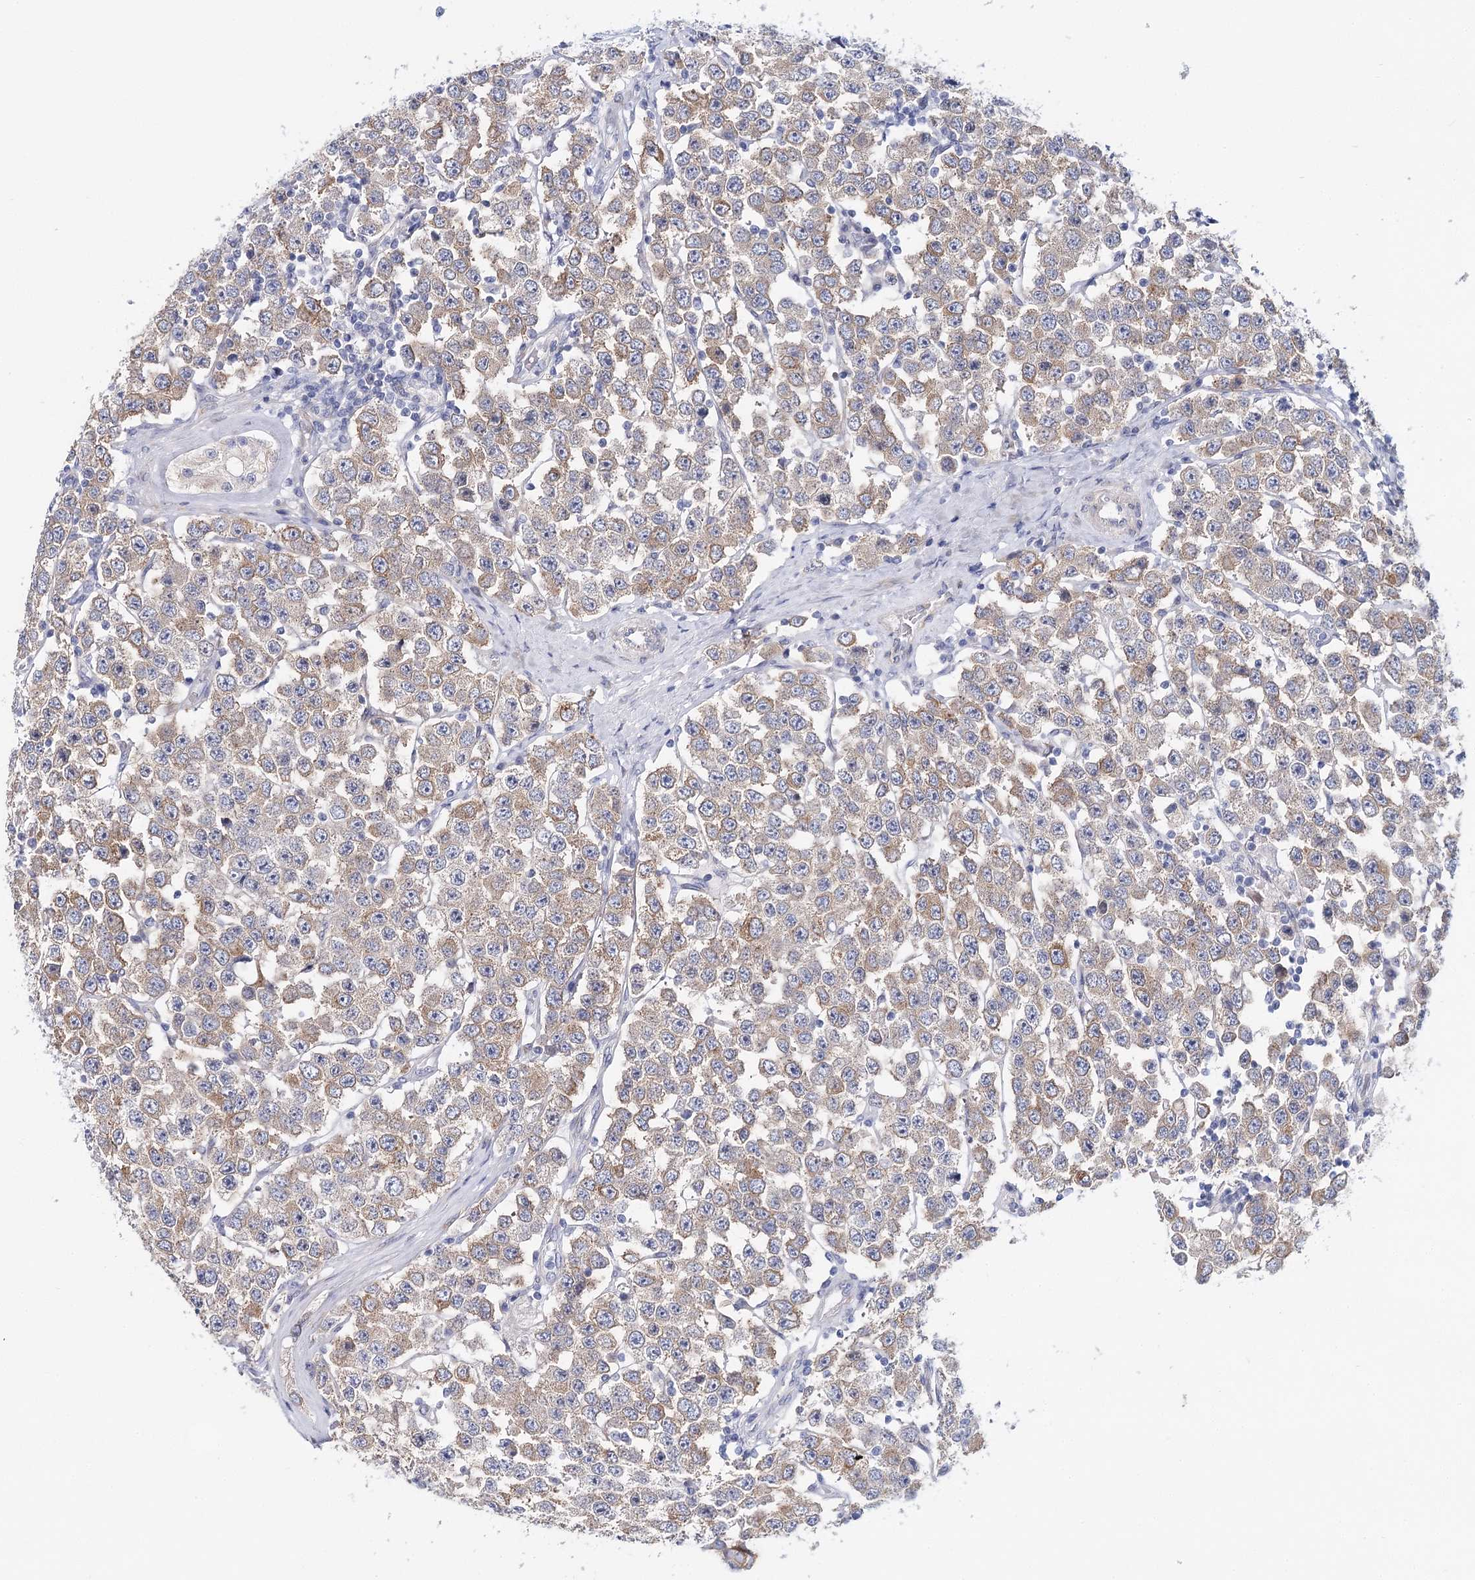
{"staining": {"intensity": "weak", "quantity": ">75%", "location": "cytoplasmic/membranous"}, "tissue": "testis cancer", "cell_type": "Tumor cells", "image_type": "cancer", "snomed": [{"axis": "morphology", "description": "Seminoma, NOS"}, {"axis": "topography", "description": "Testis"}], "caption": "Immunohistochemical staining of human testis cancer exhibits low levels of weak cytoplasmic/membranous protein staining in approximately >75% of tumor cells.", "gene": "TEX12", "patient": {"sex": "male", "age": 28}}